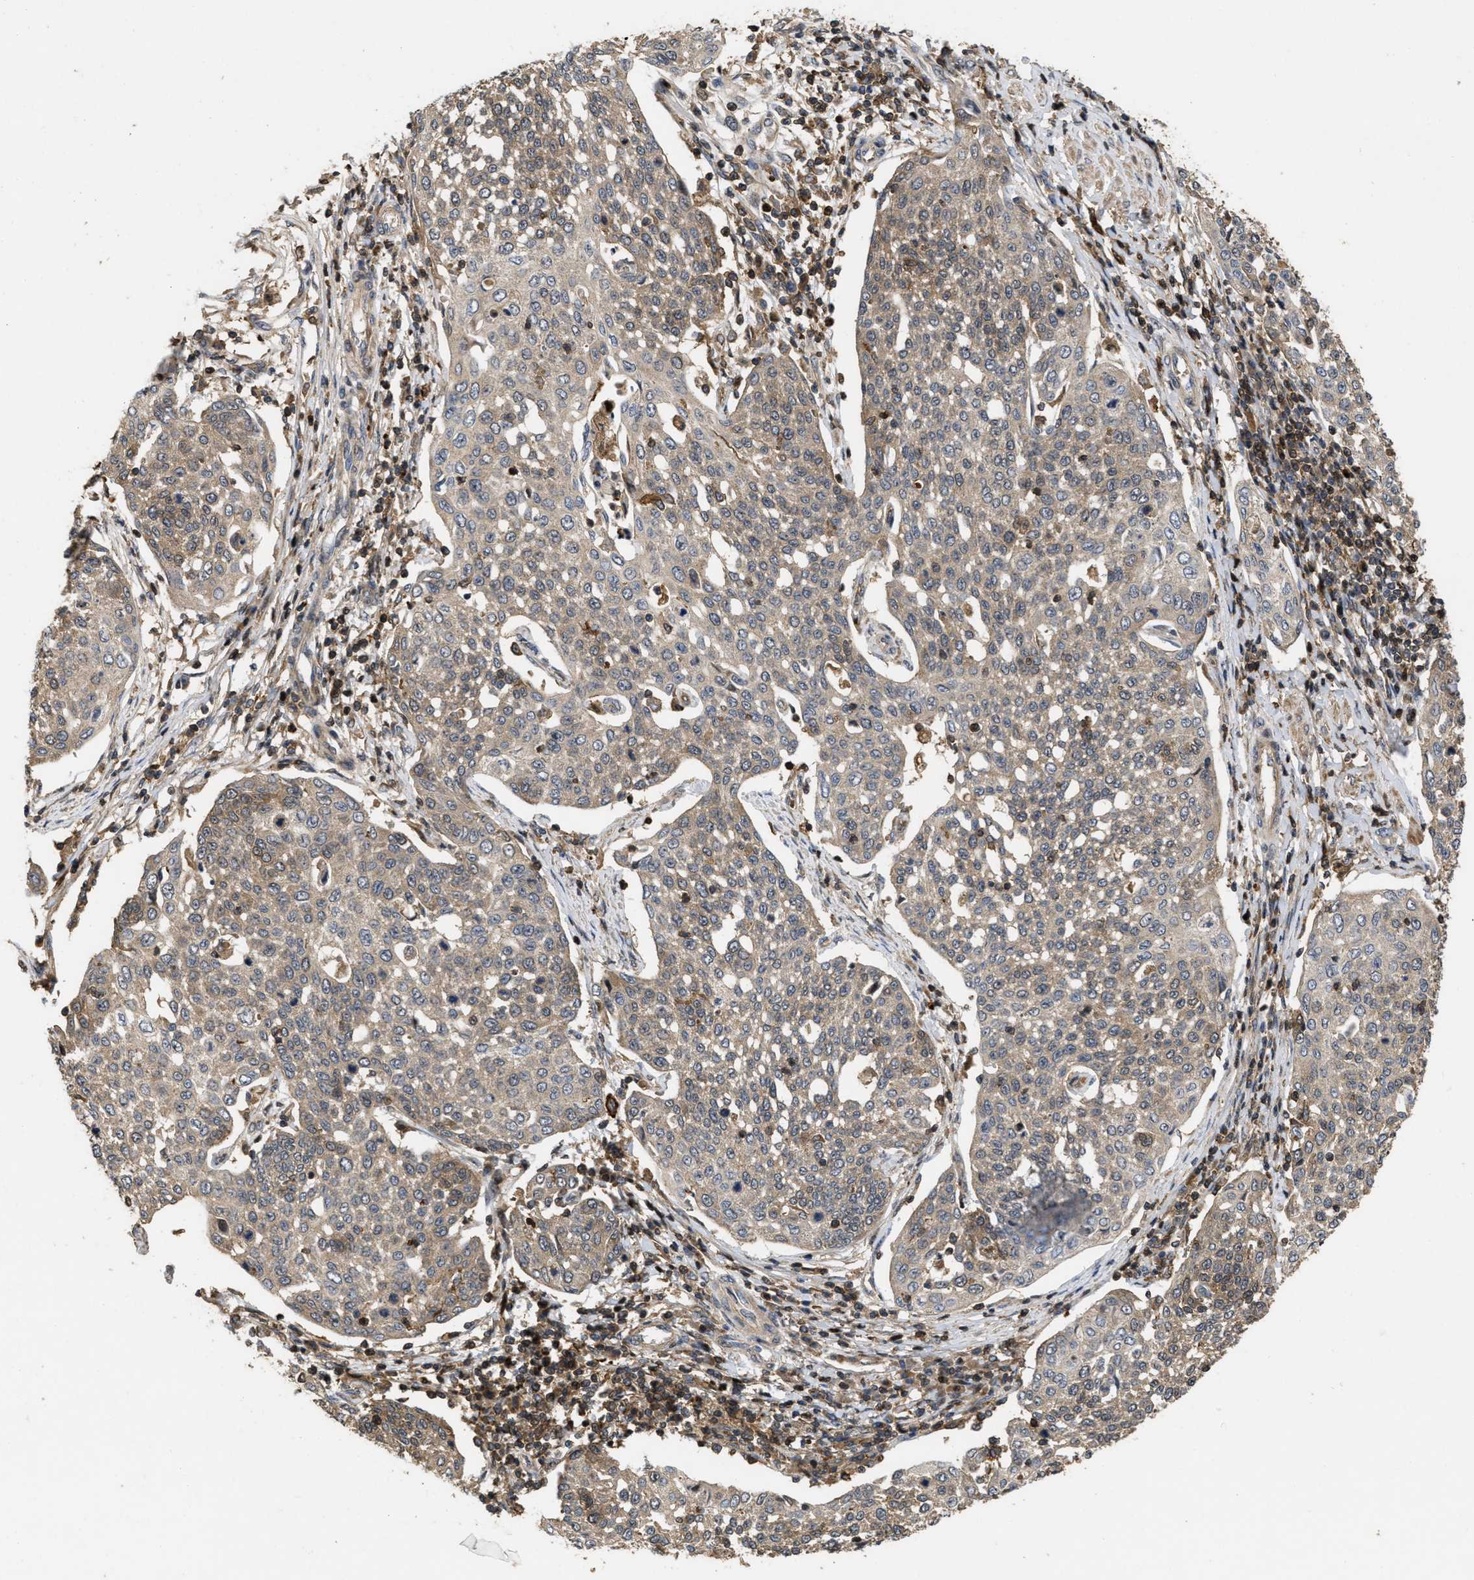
{"staining": {"intensity": "weak", "quantity": ">75%", "location": "cytoplasmic/membranous"}, "tissue": "cervical cancer", "cell_type": "Tumor cells", "image_type": "cancer", "snomed": [{"axis": "morphology", "description": "Squamous cell carcinoma, NOS"}, {"axis": "topography", "description": "Cervix"}], "caption": "Immunohistochemistry micrograph of human cervical squamous cell carcinoma stained for a protein (brown), which reveals low levels of weak cytoplasmic/membranous positivity in approximately >75% of tumor cells.", "gene": "CBR3", "patient": {"sex": "female", "age": 34}}